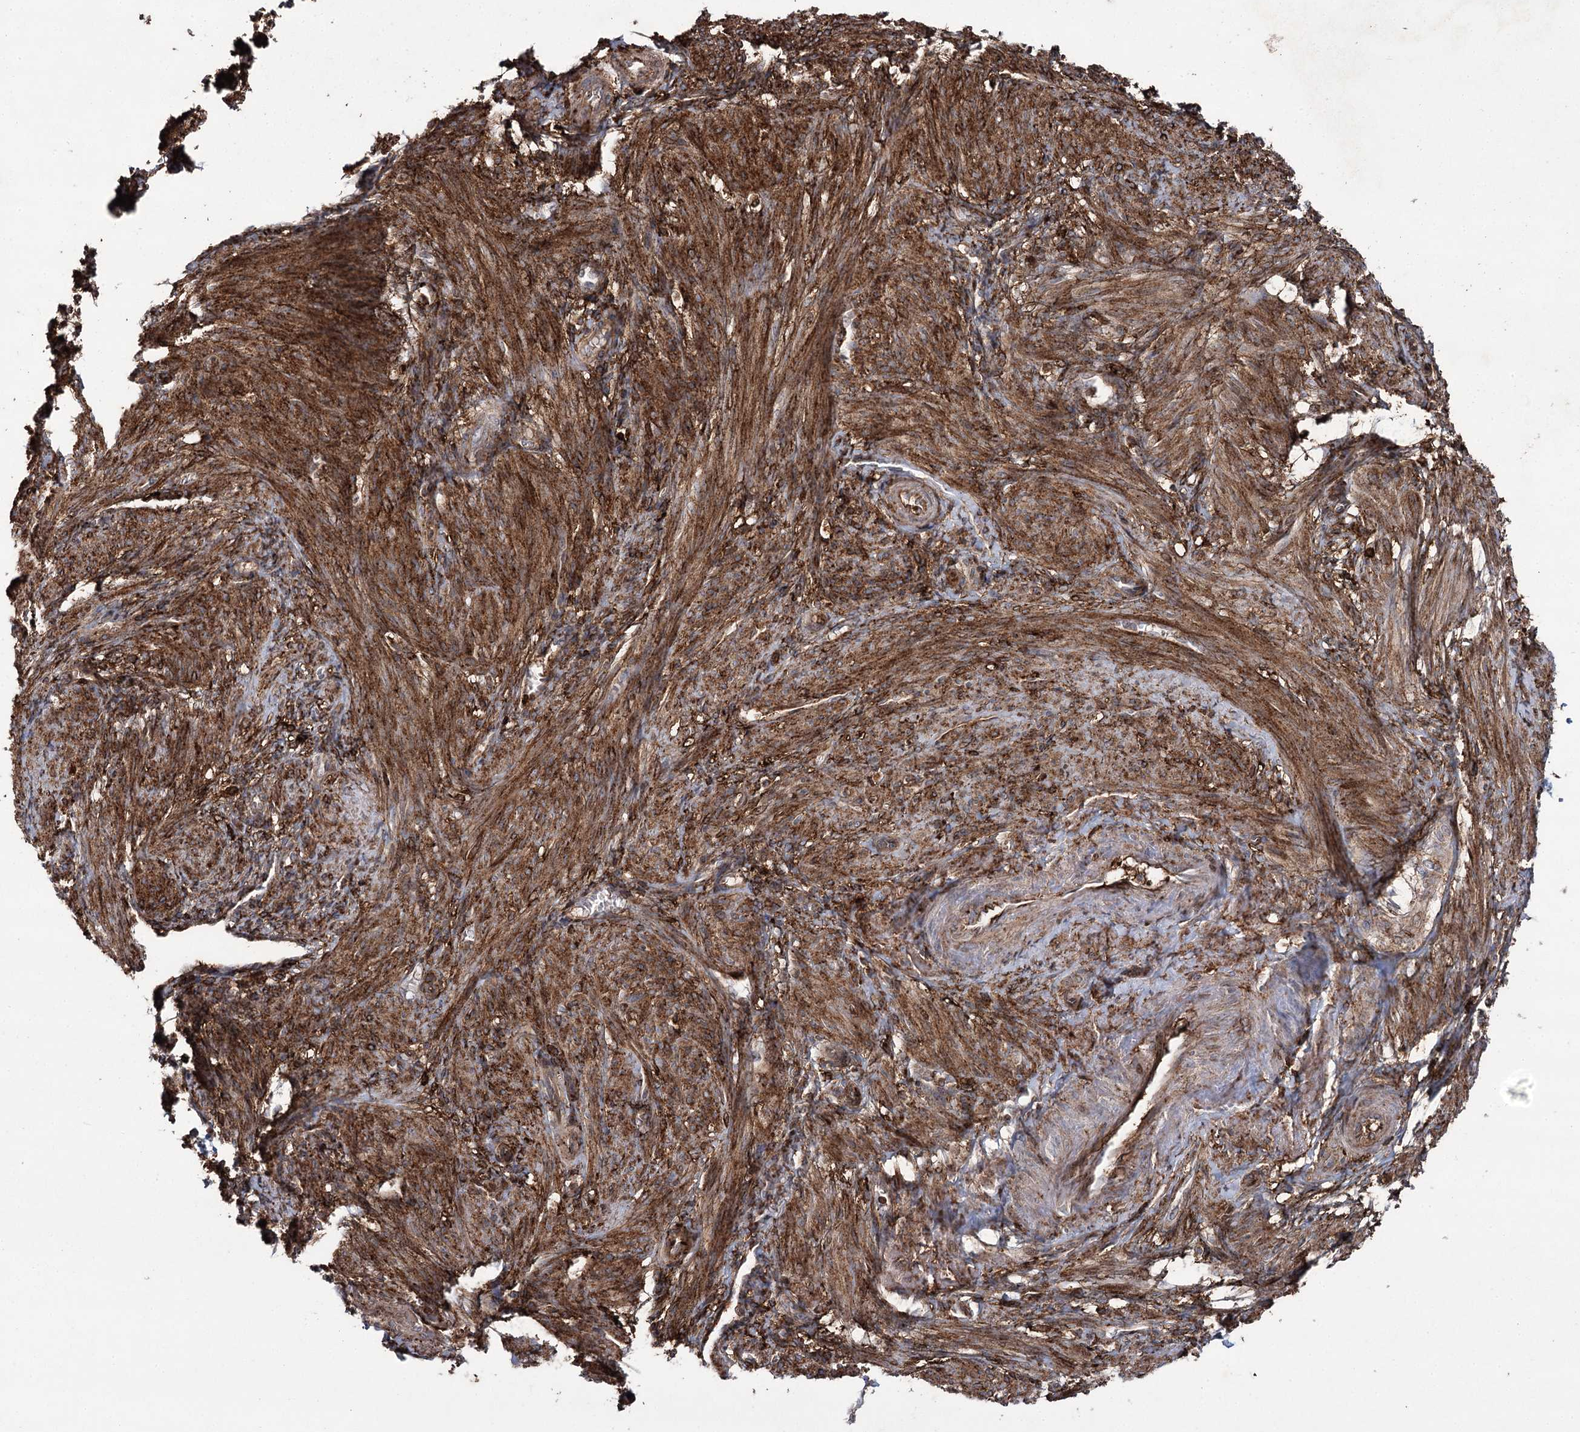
{"staining": {"intensity": "moderate", "quantity": ">75%", "location": "cytoplasmic/membranous"}, "tissue": "smooth muscle", "cell_type": "Smooth muscle cells", "image_type": "normal", "snomed": [{"axis": "morphology", "description": "Normal tissue, NOS"}, {"axis": "topography", "description": "Smooth muscle"}], "caption": "The immunohistochemical stain highlights moderate cytoplasmic/membranous positivity in smooth muscle cells of unremarkable smooth muscle. The protein is shown in brown color, while the nuclei are stained blue.", "gene": "DCUN1D4", "patient": {"sex": "female", "age": 39}}